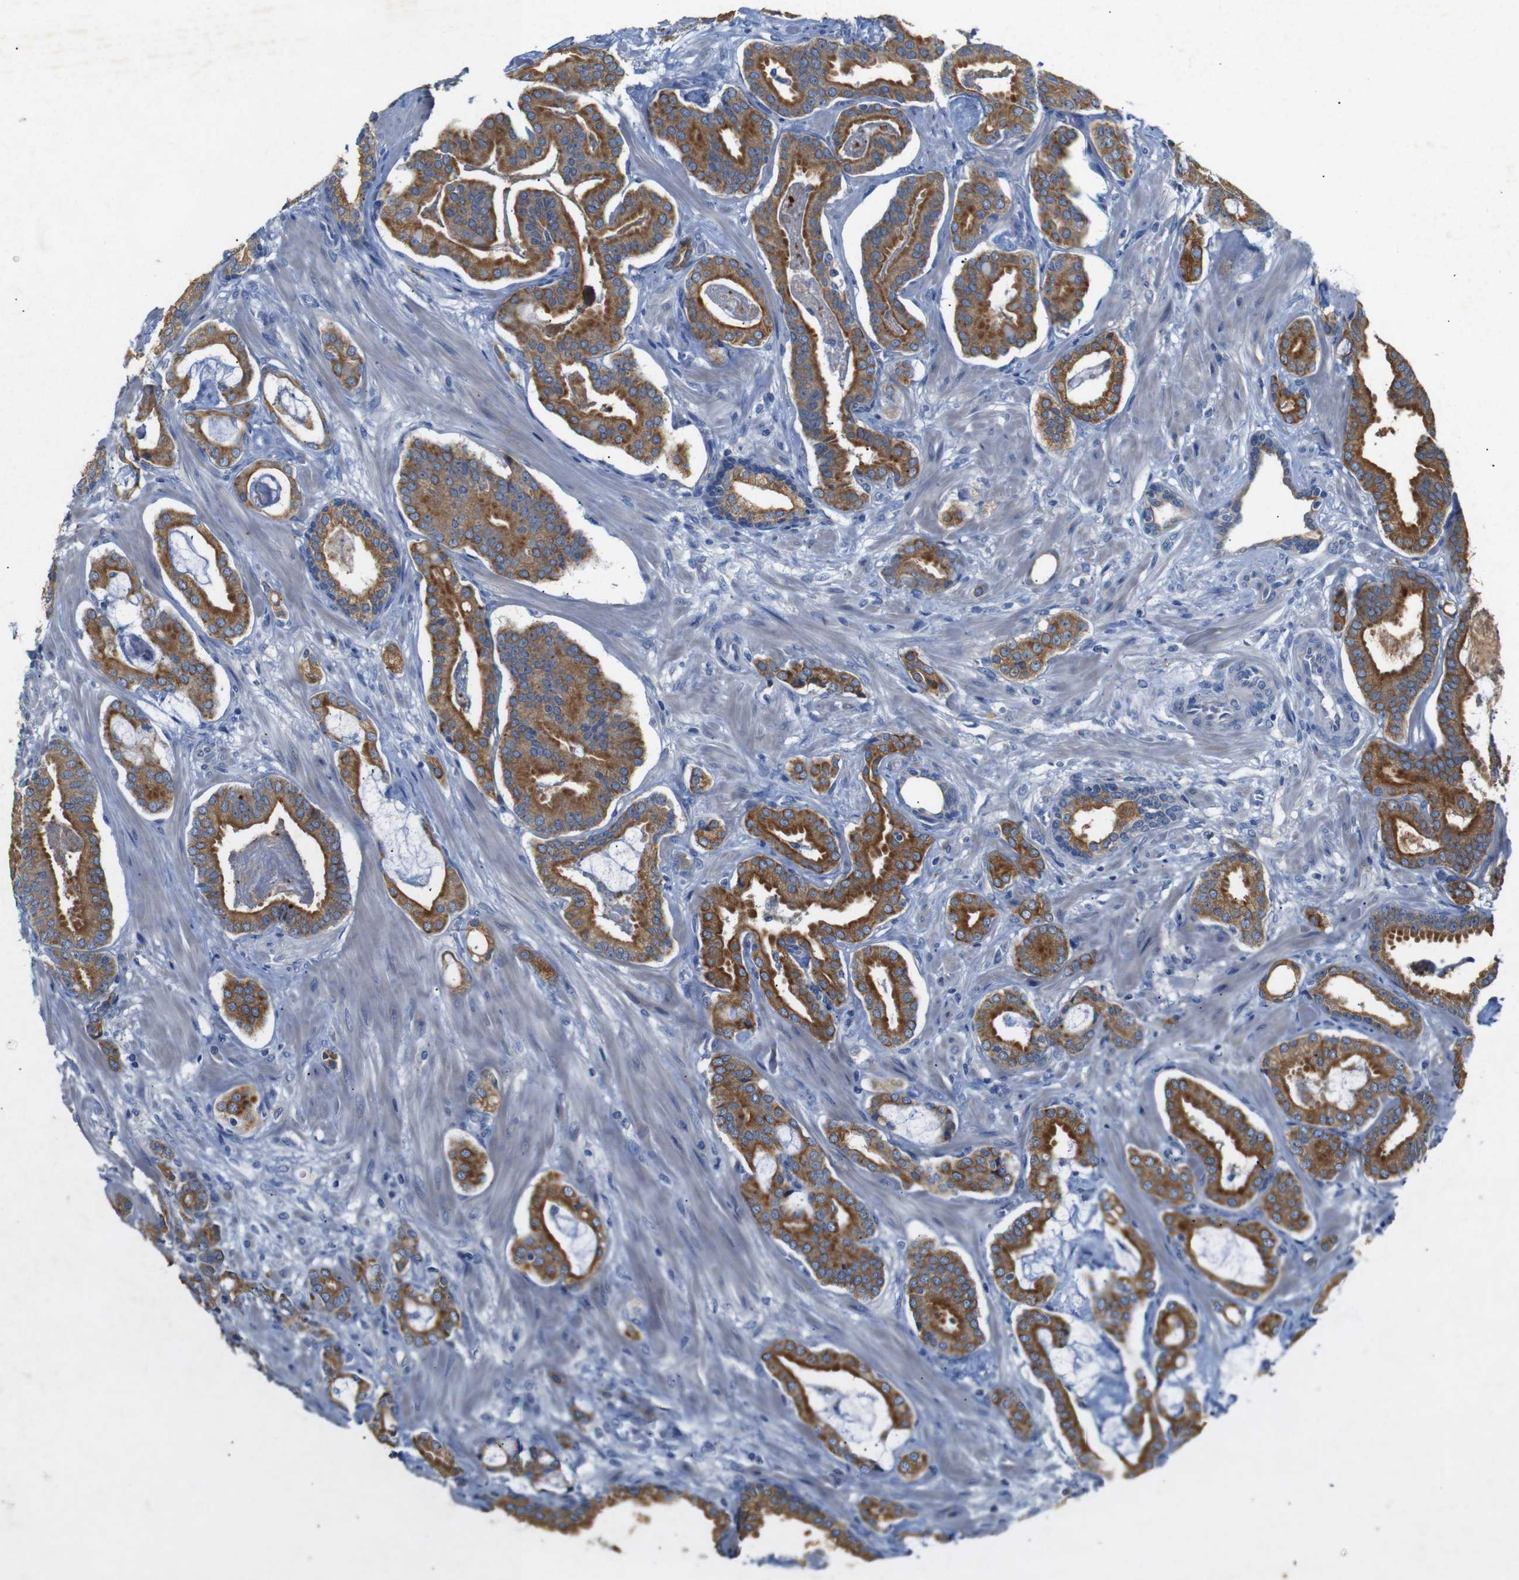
{"staining": {"intensity": "strong", "quantity": ">75%", "location": "cytoplasmic/membranous"}, "tissue": "prostate cancer", "cell_type": "Tumor cells", "image_type": "cancer", "snomed": [{"axis": "morphology", "description": "Adenocarcinoma, Low grade"}, {"axis": "topography", "description": "Prostate"}], "caption": "This histopathology image displays immunohistochemistry (IHC) staining of prostate cancer, with high strong cytoplasmic/membranous expression in about >75% of tumor cells.", "gene": "ALOX15", "patient": {"sex": "male", "age": 53}}